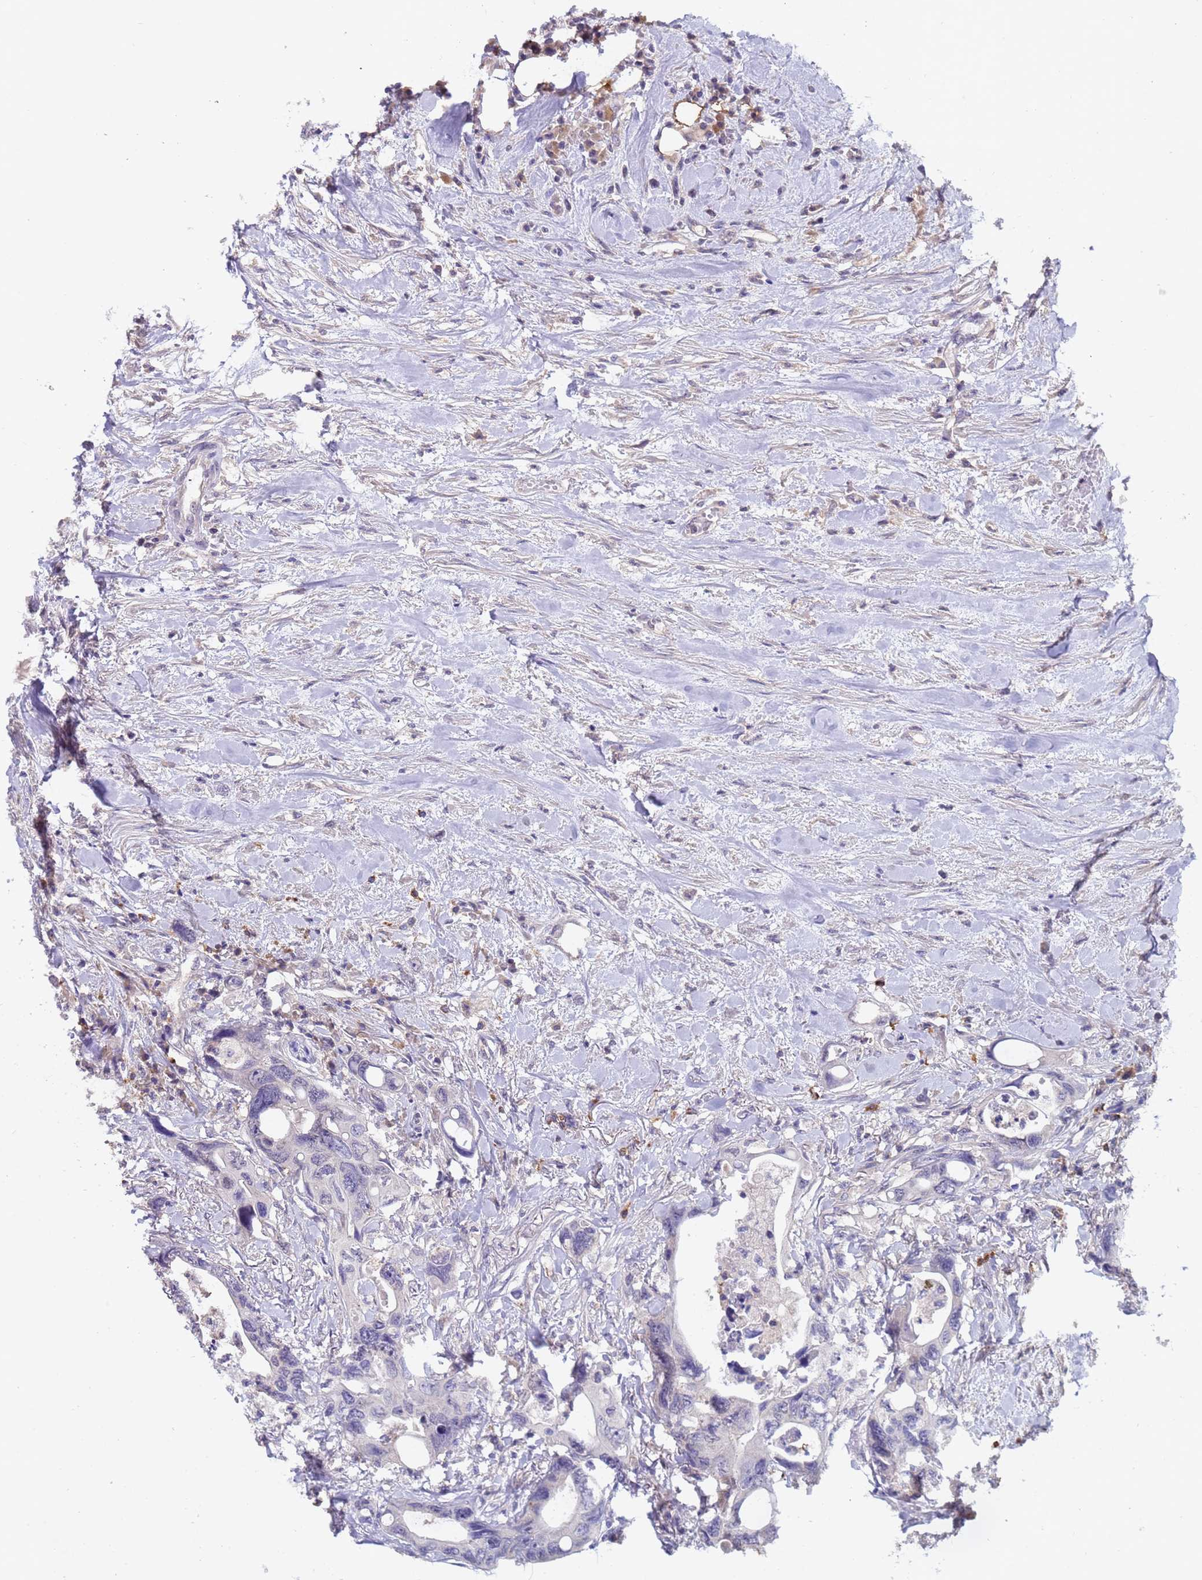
{"staining": {"intensity": "negative", "quantity": "none", "location": "none"}, "tissue": "colorectal cancer", "cell_type": "Tumor cells", "image_type": "cancer", "snomed": [{"axis": "morphology", "description": "Adenocarcinoma, NOS"}, {"axis": "topography", "description": "Rectum"}], "caption": "High magnification brightfield microscopy of adenocarcinoma (colorectal) stained with DAB (brown) and counterstained with hematoxylin (blue): tumor cells show no significant staining. (IHC, brightfield microscopy, high magnification).", "gene": "ZNF248", "patient": {"sex": "male", "age": 57}}